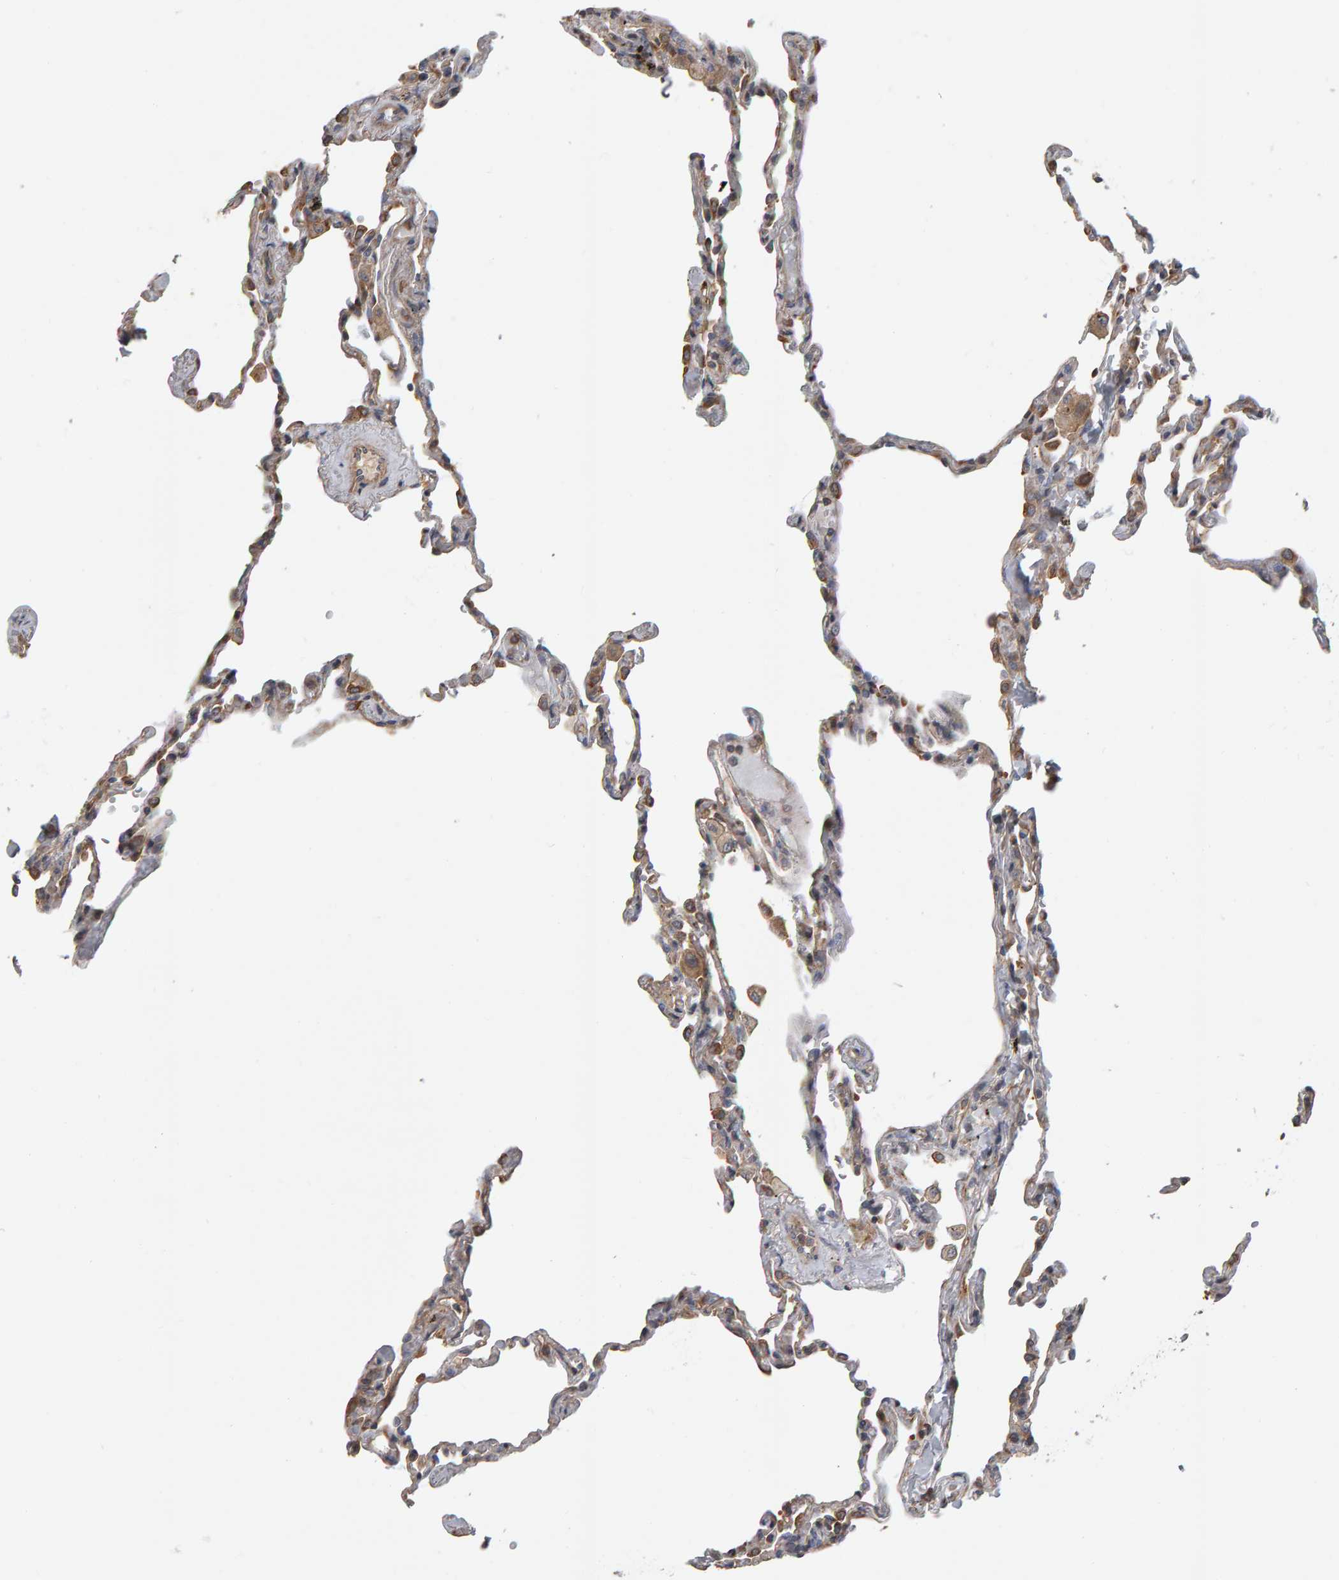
{"staining": {"intensity": "moderate", "quantity": "25%-75%", "location": "cytoplasmic/membranous"}, "tissue": "lung", "cell_type": "Alveolar cells", "image_type": "normal", "snomed": [{"axis": "morphology", "description": "Normal tissue, NOS"}, {"axis": "topography", "description": "Lung"}], "caption": "Approximately 25%-75% of alveolar cells in unremarkable human lung exhibit moderate cytoplasmic/membranous protein expression as visualized by brown immunohistochemical staining.", "gene": "C9orf72", "patient": {"sex": "male", "age": 59}}